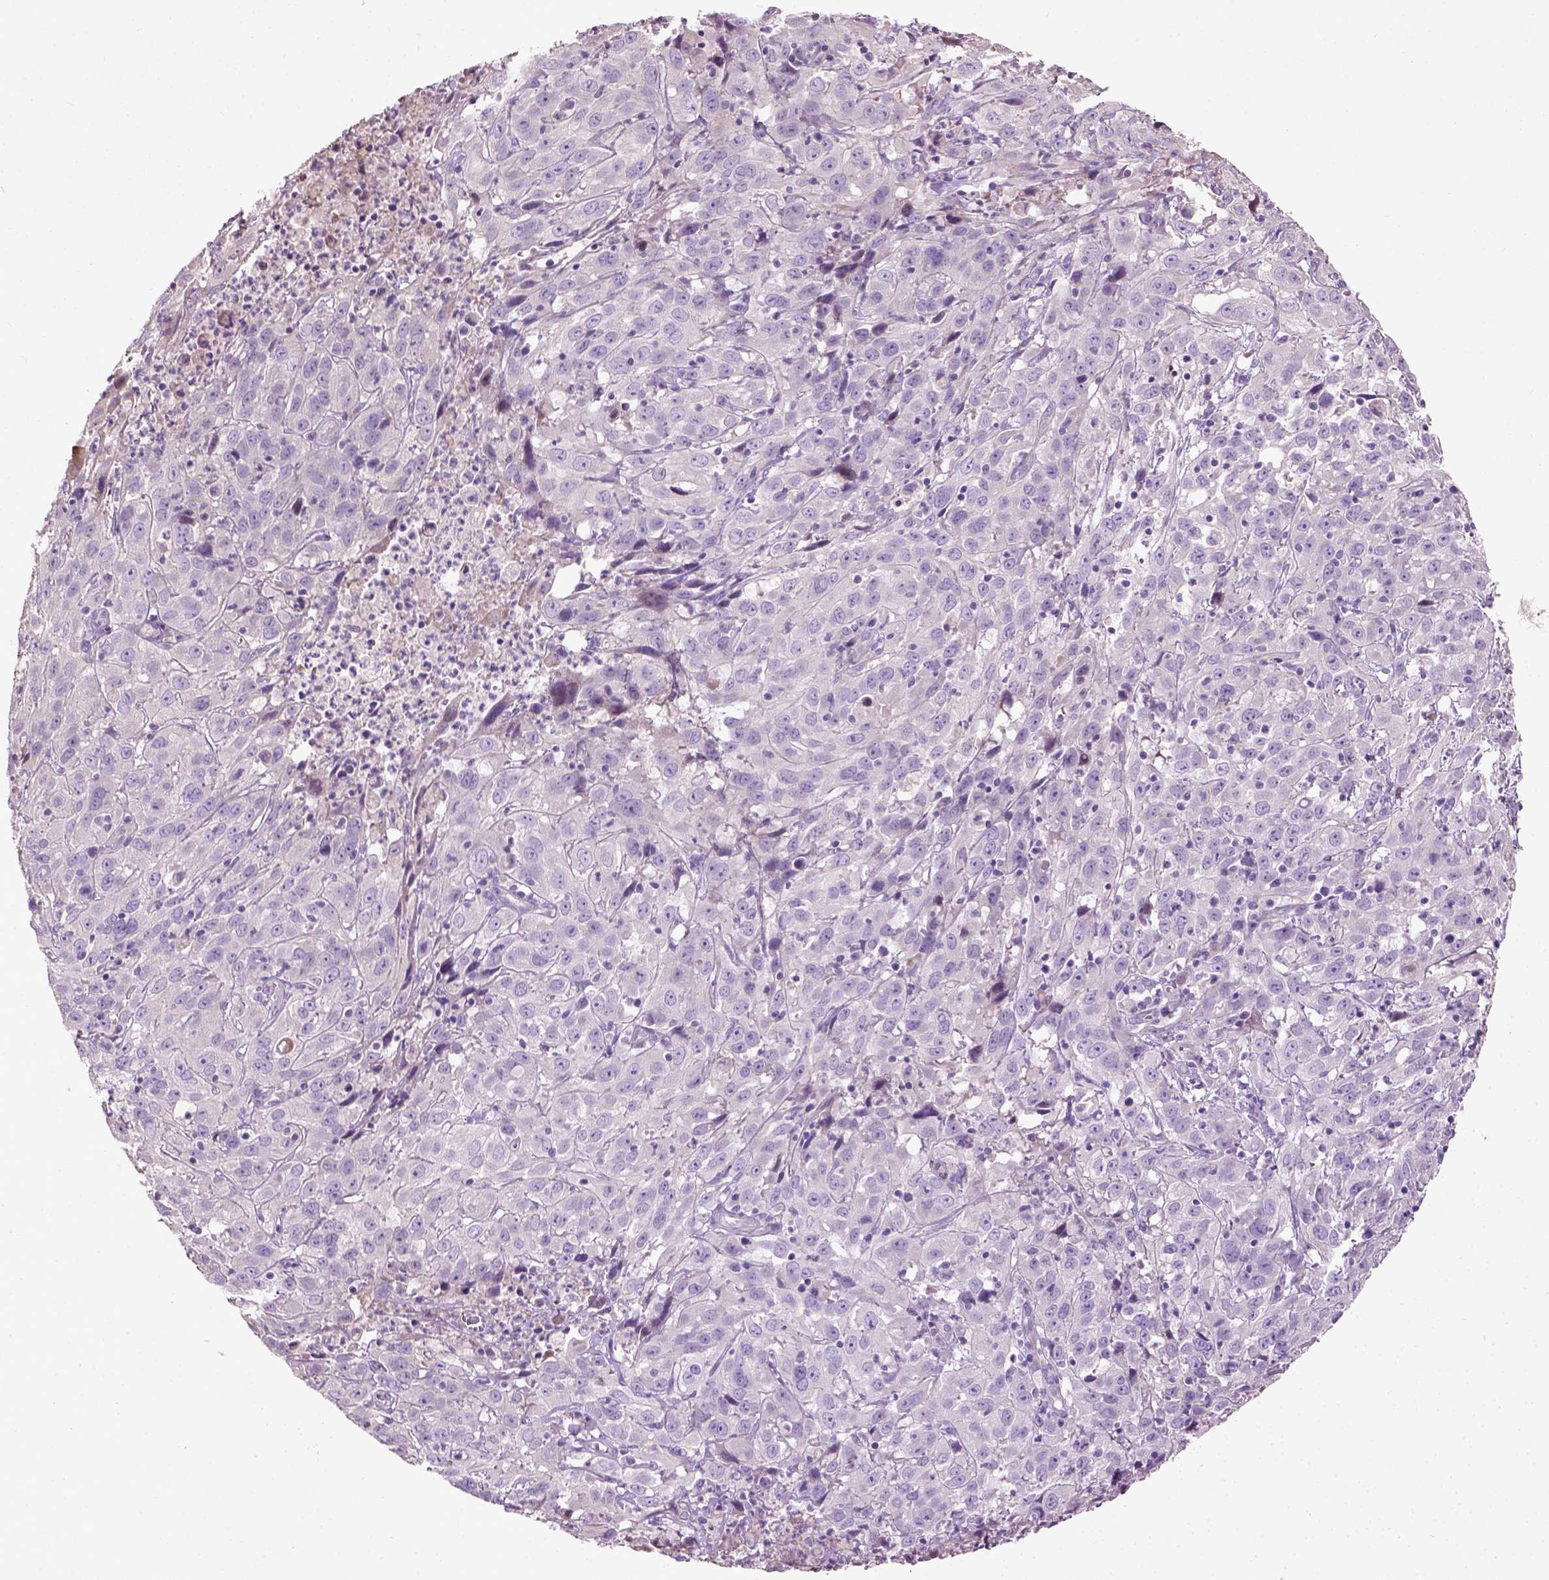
{"staining": {"intensity": "negative", "quantity": "none", "location": "none"}, "tissue": "cervical cancer", "cell_type": "Tumor cells", "image_type": "cancer", "snomed": [{"axis": "morphology", "description": "Squamous cell carcinoma, NOS"}, {"axis": "topography", "description": "Cervix"}], "caption": "Histopathology image shows no significant protein expression in tumor cells of cervical cancer (squamous cell carcinoma). (Stains: DAB (3,3'-diaminobenzidine) immunohistochemistry with hematoxylin counter stain, Microscopy: brightfield microscopy at high magnification).", "gene": "PKP3", "patient": {"sex": "female", "age": 32}}